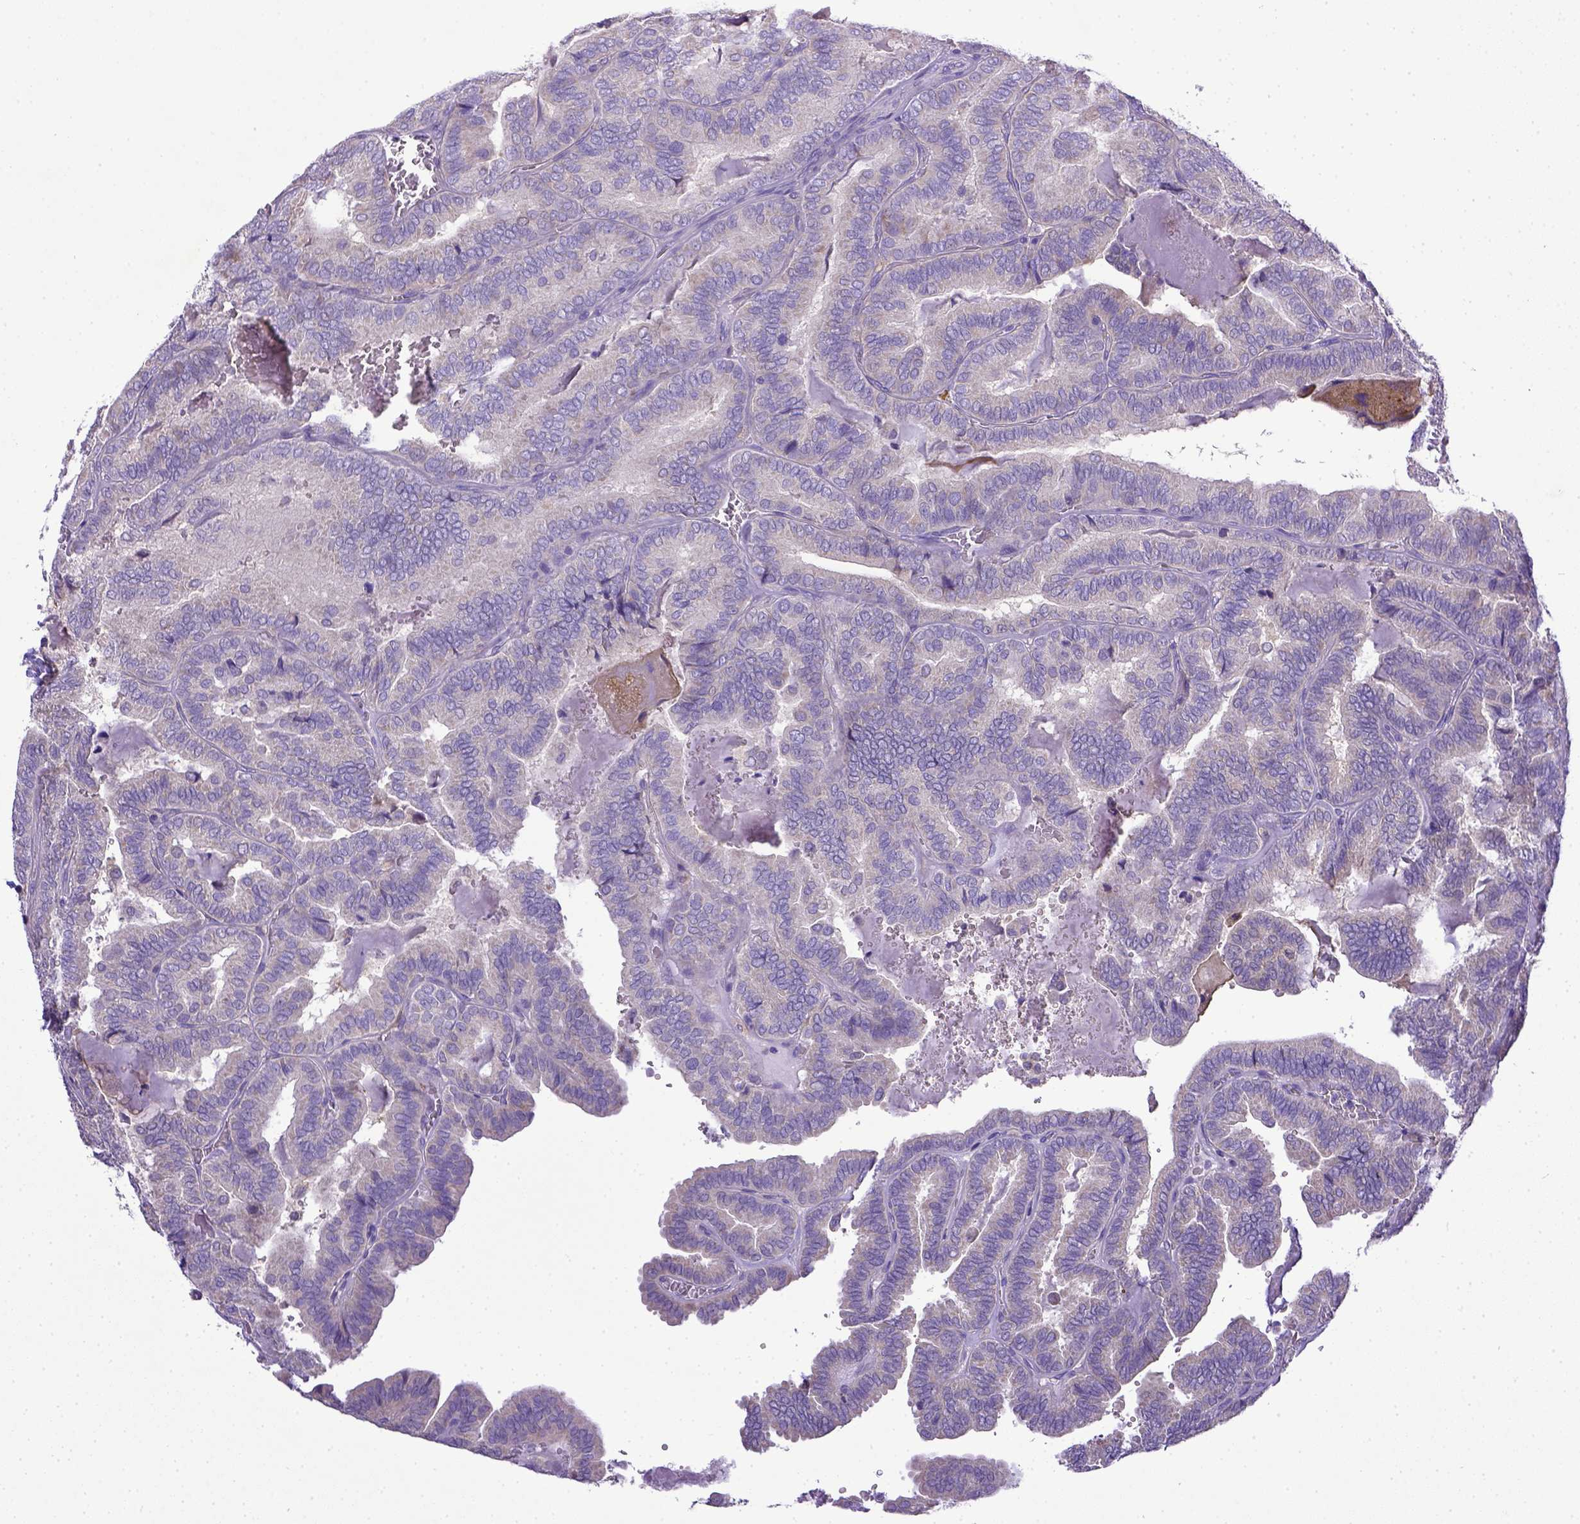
{"staining": {"intensity": "negative", "quantity": "none", "location": "none"}, "tissue": "thyroid cancer", "cell_type": "Tumor cells", "image_type": "cancer", "snomed": [{"axis": "morphology", "description": "Papillary adenocarcinoma, NOS"}, {"axis": "topography", "description": "Thyroid gland"}], "caption": "IHC histopathology image of thyroid cancer stained for a protein (brown), which exhibits no positivity in tumor cells.", "gene": "CD40", "patient": {"sex": "female", "age": 75}}